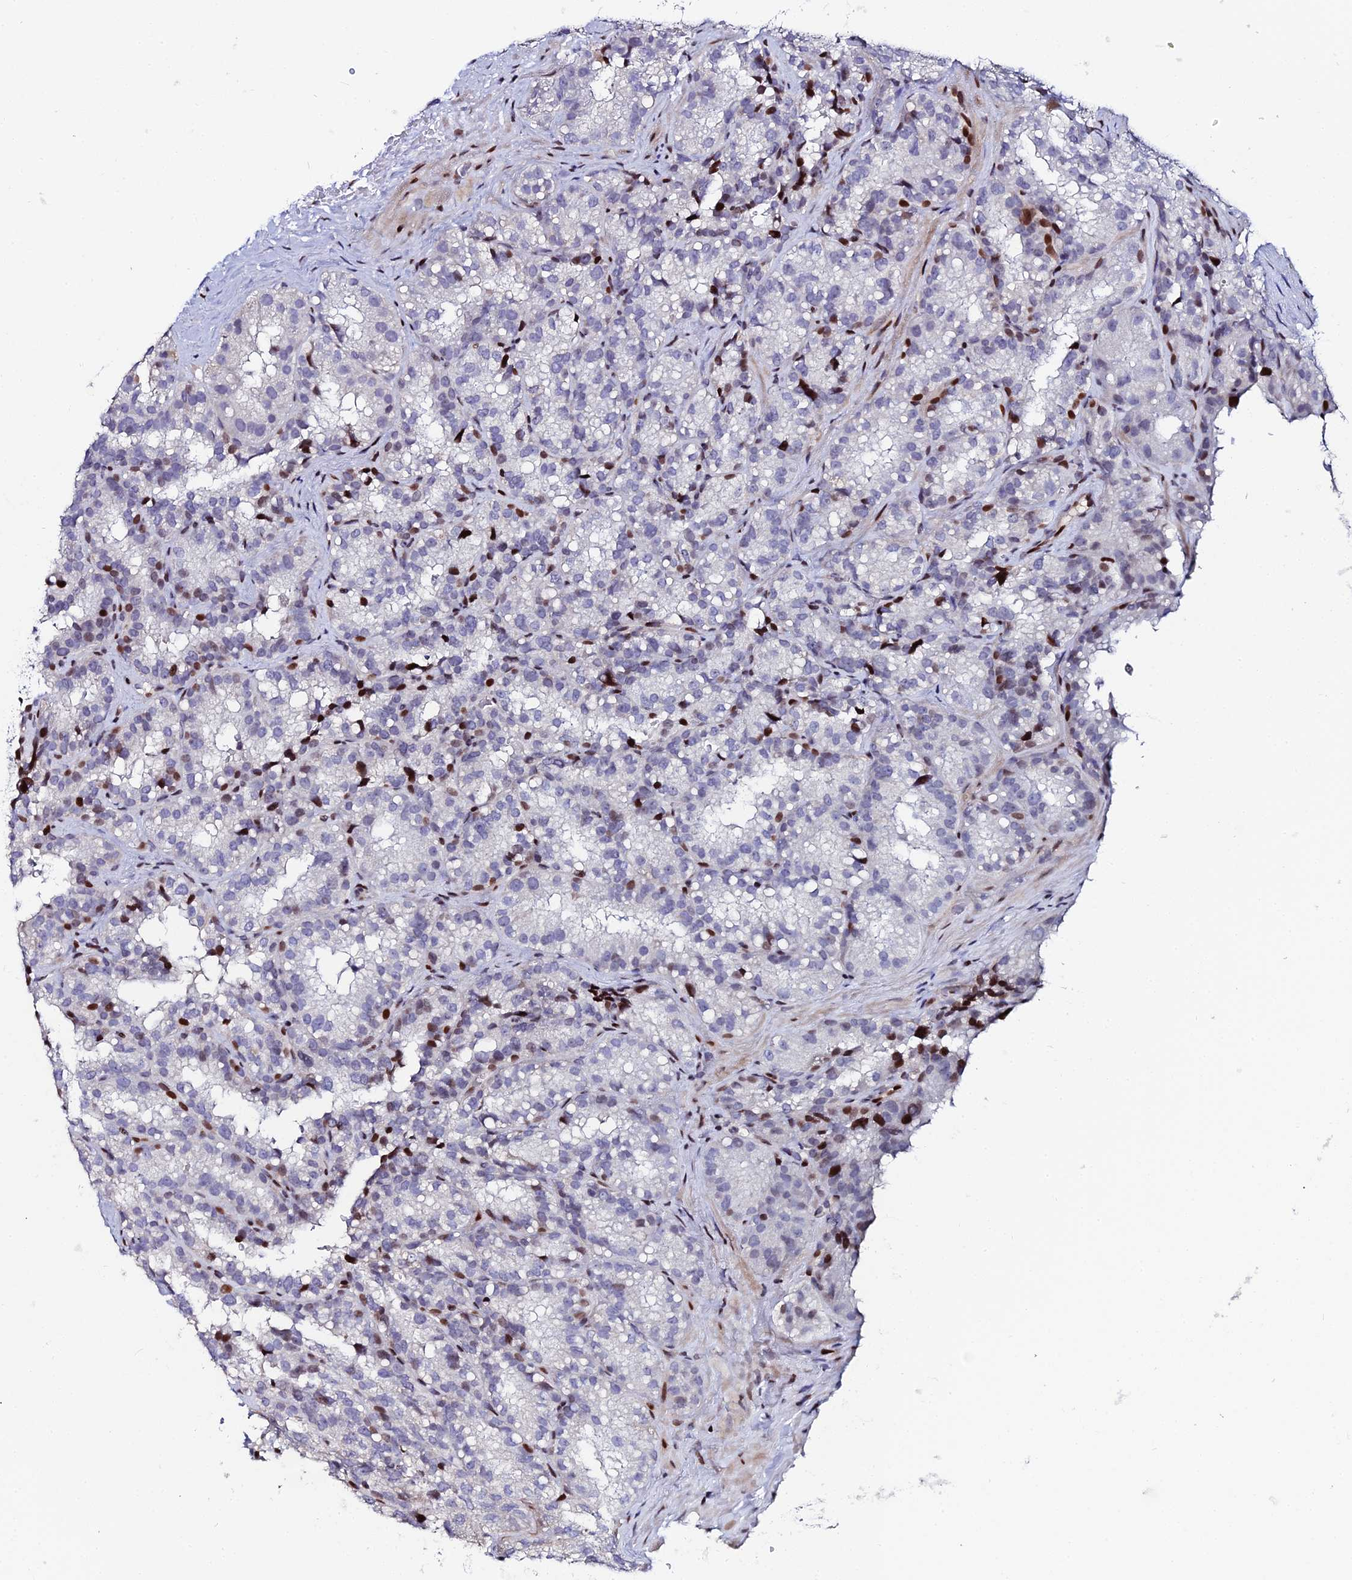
{"staining": {"intensity": "moderate", "quantity": "25%-75%", "location": "nuclear"}, "tissue": "seminal vesicle", "cell_type": "Glandular cells", "image_type": "normal", "snomed": [{"axis": "morphology", "description": "Normal tissue, NOS"}, {"axis": "topography", "description": "Seminal veicle"}], "caption": "High-power microscopy captured an IHC photomicrograph of benign seminal vesicle, revealing moderate nuclear expression in approximately 25%-75% of glandular cells. The protein is shown in brown color, while the nuclei are stained blue.", "gene": "MYNN", "patient": {"sex": "male", "age": 58}}